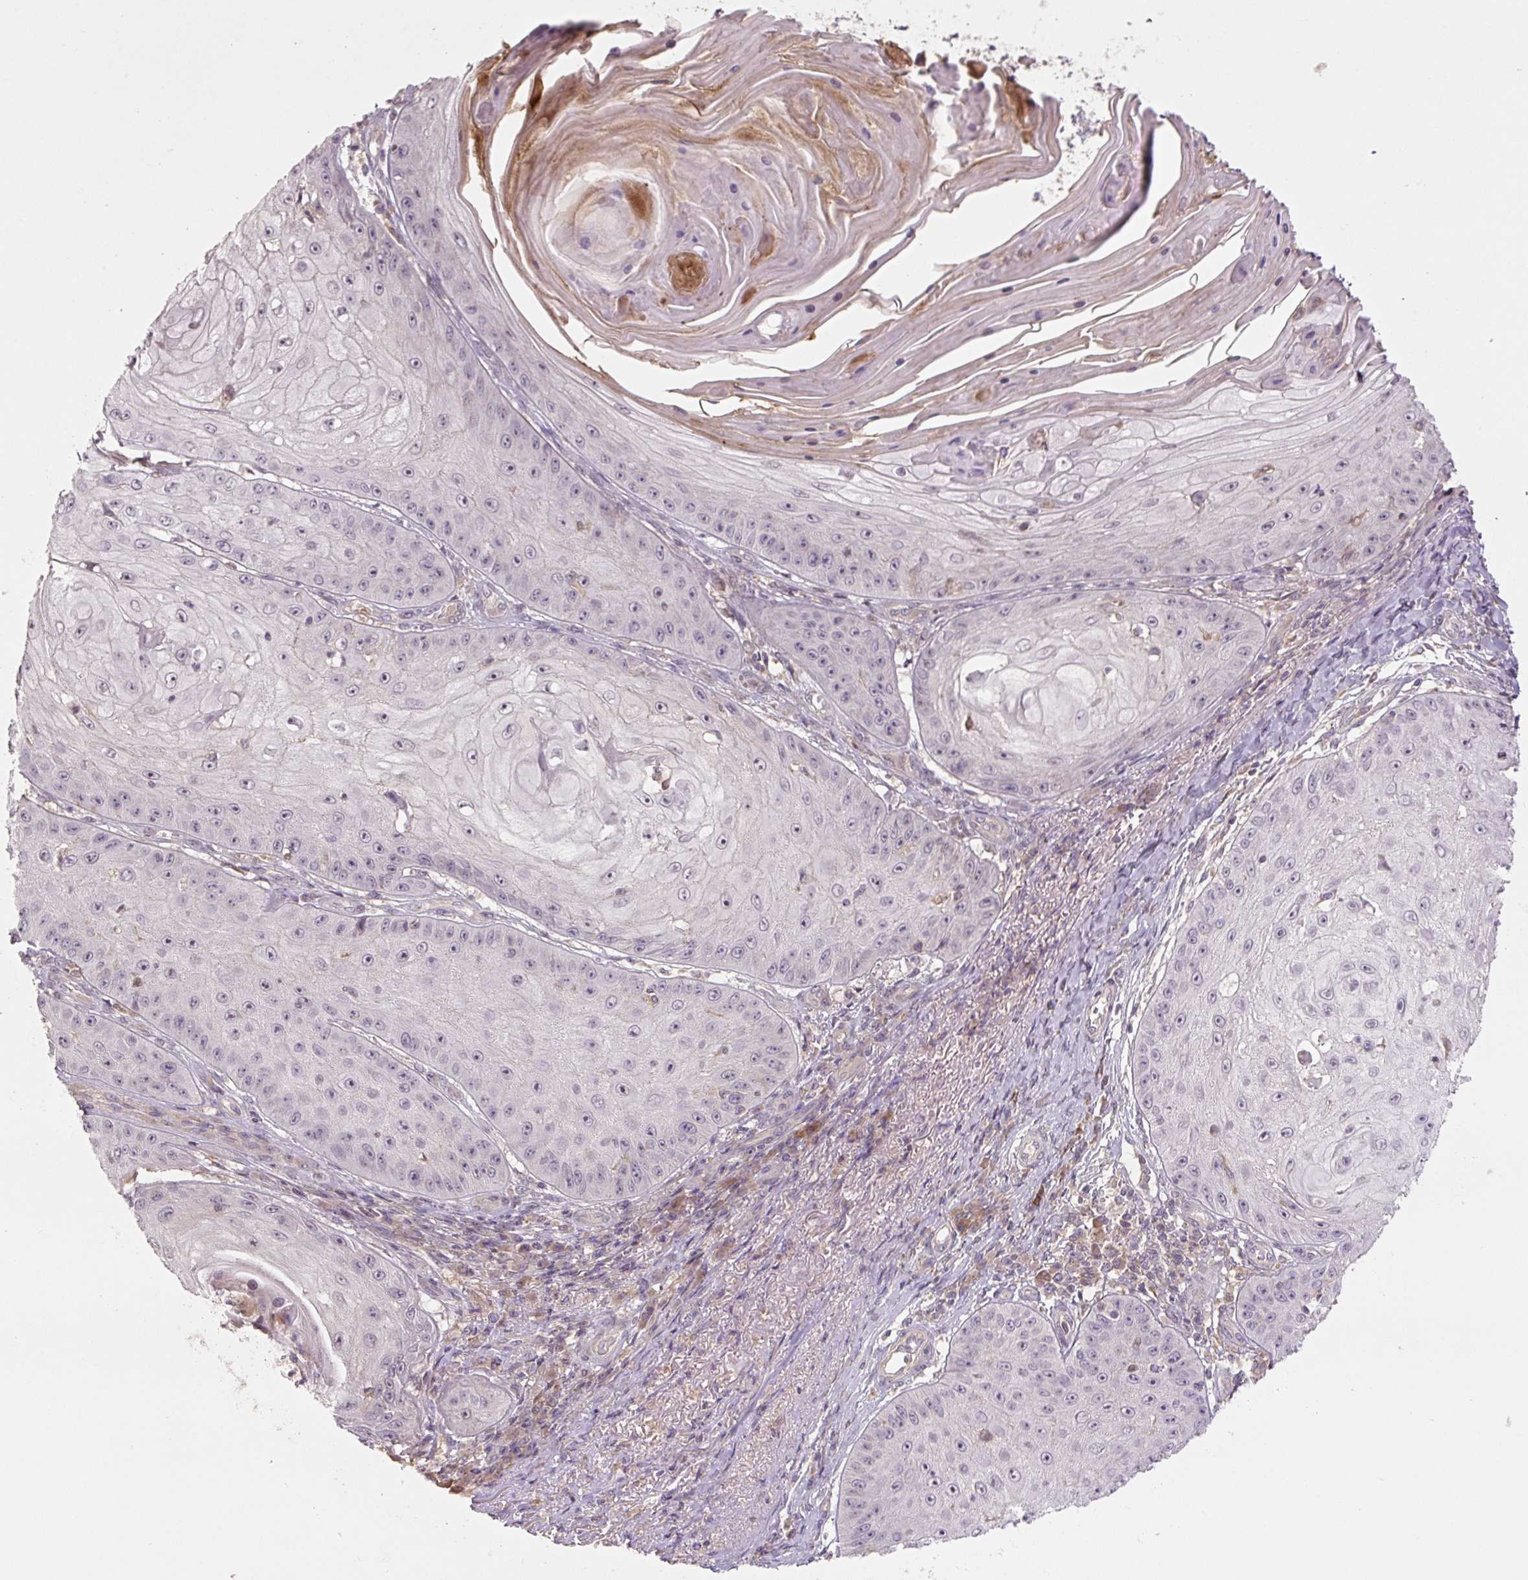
{"staining": {"intensity": "negative", "quantity": "none", "location": "none"}, "tissue": "skin cancer", "cell_type": "Tumor cells", "image_type": "cancer", "snomed": [{"axis": "morphology", "description": "Squamous cell carcinoma, NOS"}, {"axis": "topography", "description": "Skin"}], "caption": "Tumor cells show no significant protein positivity in skin cancer (squamous cell carcinoma).", "gene": "C2orf73", "patient": {"sex": "male", "age": 70}}